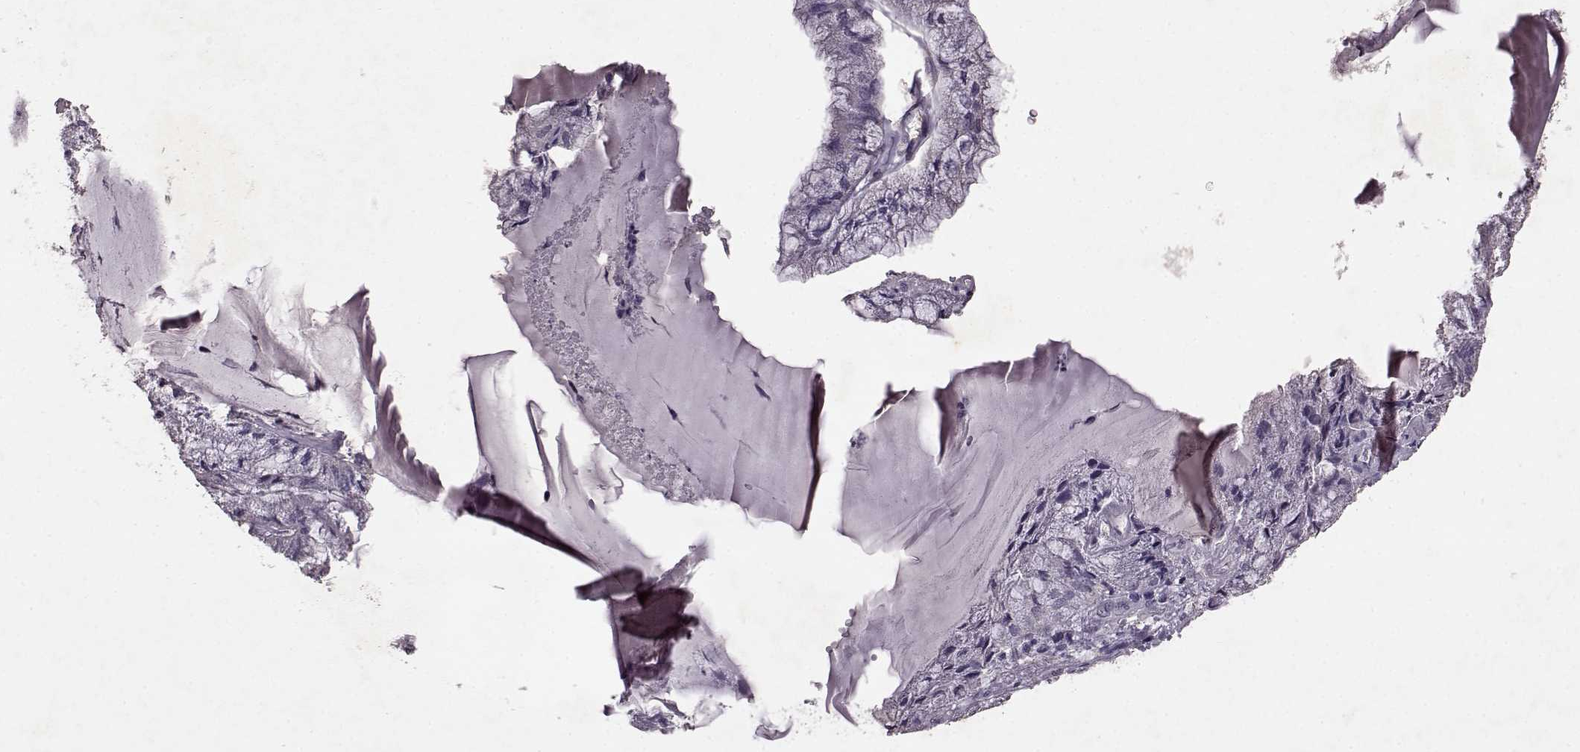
{"staining": {"intensity": "negative", "quantity": "none", "location": "none"}, "tissue": "endometrial cancer", "cell_type": "Tumor cells", "image_type": "cancer", "snomed": [{"axis": "morphology", "description": "Carcinoma, NOS"}, {"axis": "topography", "description": "Endometrium"}], "caption": "Tumor cells are negative for brown protein staining in carcinoma (endometrial).", "gene": "FRRS1L", "patient": {"sex": "female", "age": 62}}